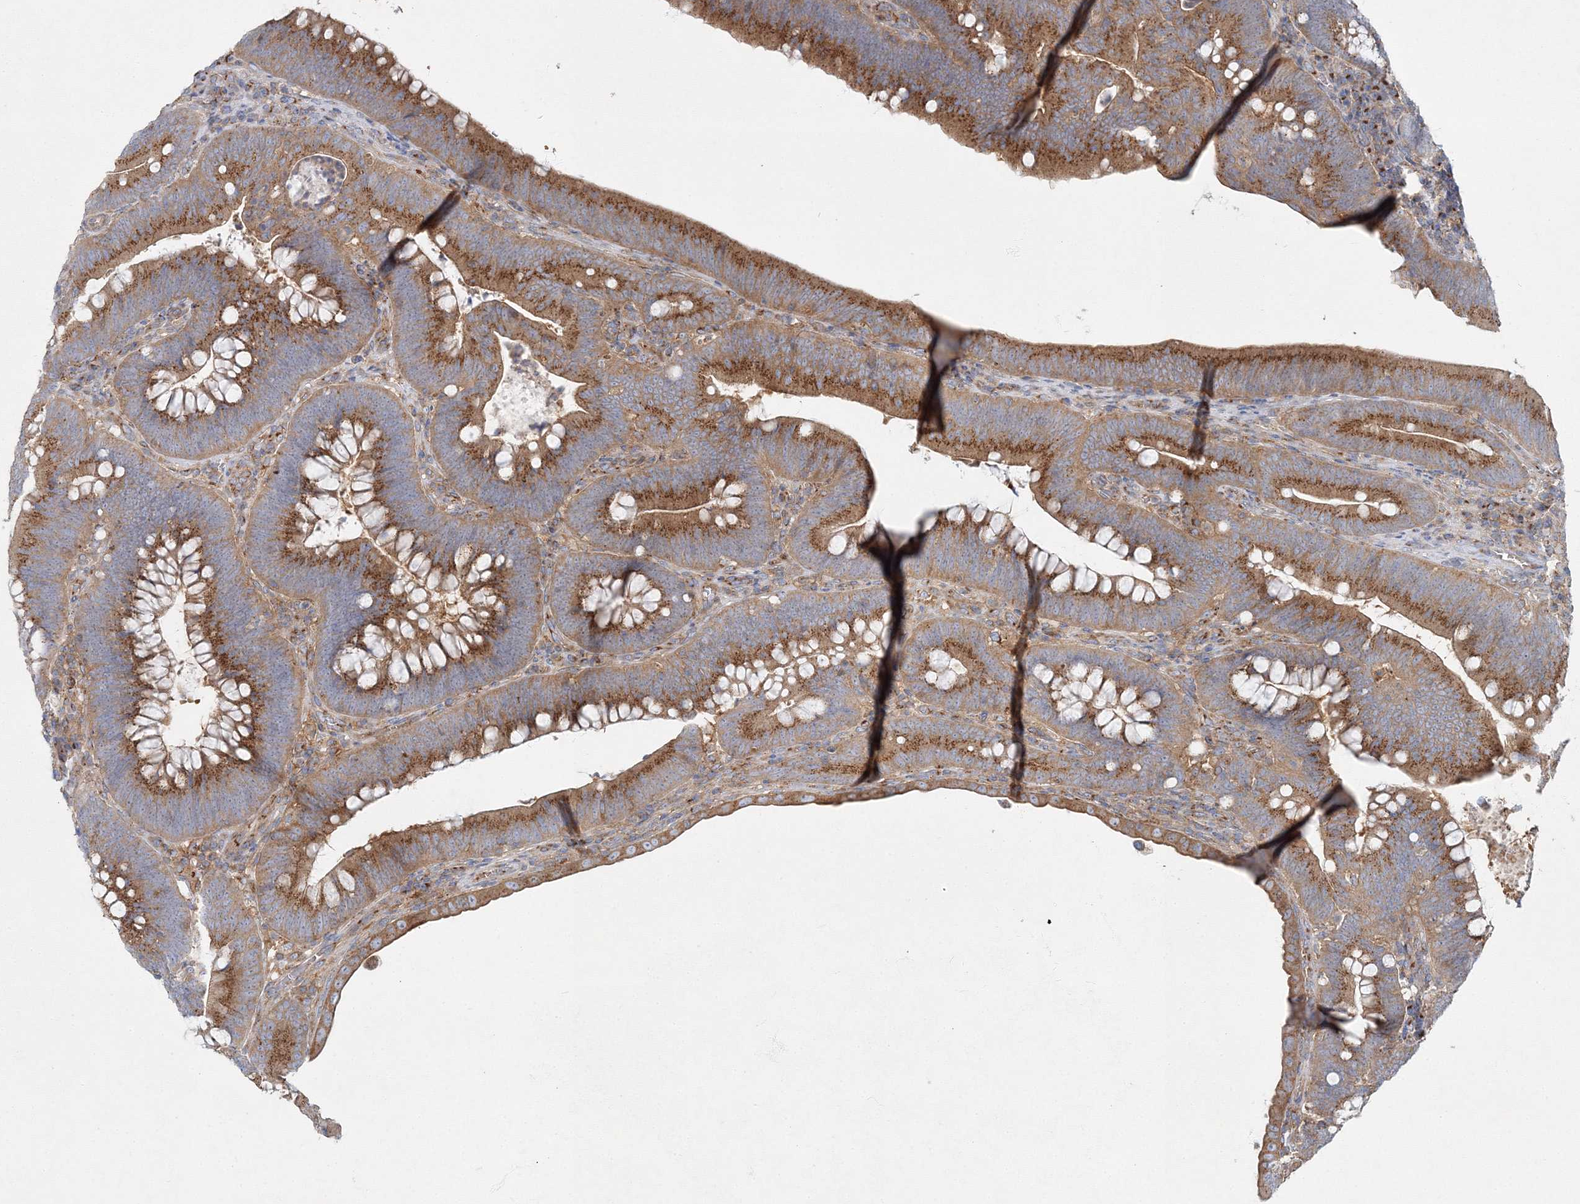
{"staining": {"intensity": "strong", "quantity": ">75%", "location": "cytoplasmic/membranous"}, "tissue": "colorectal cancer", "cell_type": "Tumor cells", "image_type": "cancer", "snomed": [{"axis": "morphology", "description": "Normal tissue, NOS"}, {"axis": "topography", "description": "Colon"}], "caption": "An immunohistochemistry photomicrograph of neoplastic tissue is shown. Protein staining in brown highlights strong cytoplasmic/membranous positivity in colorectal cancer within tumor cells.", "gene": "SEC23IP", "patient": {"sex": "female", "age": 82}}